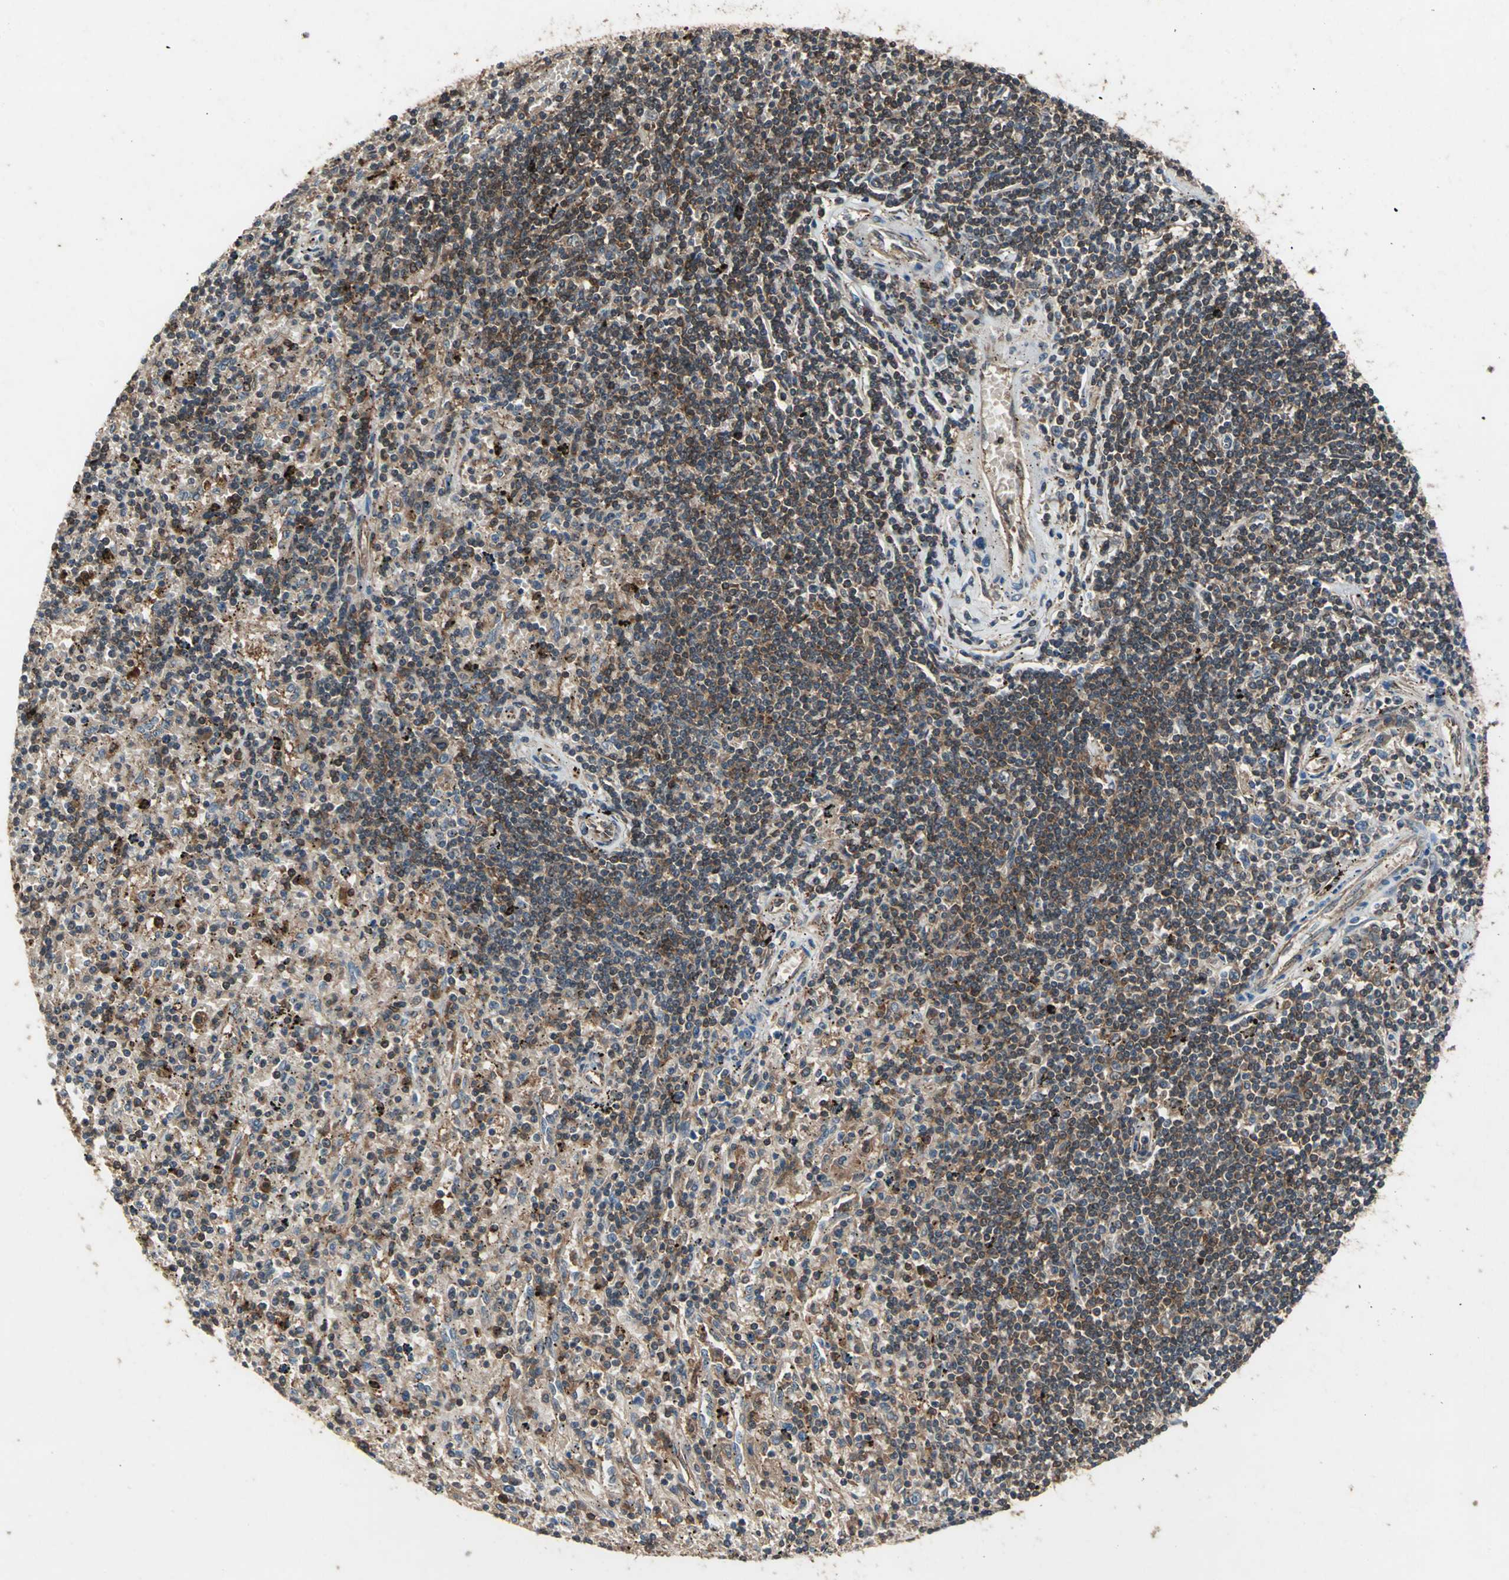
{"staining": {"intensity": "strong", "quantity": ">75%", "location": "cytoplasmic/membranous"}, "tissue": "lymphoma", "cell_type": "Tumor cells", "image_type": "cancer", "snomed": [{"axis": "morphology", "description": "Malignant lymphoma, non-Hodgkin's type, Low grade"}, {"axis": "topography", "description": "Spleen"}], "caption": "Protein positivity by immunohistochemistry displays strong cytoplasmic/membranous staining in about >75% of tumor cells in lymphoma.", "gene": "CAPN1", "patient": {"sex": "male", "age": 76}}